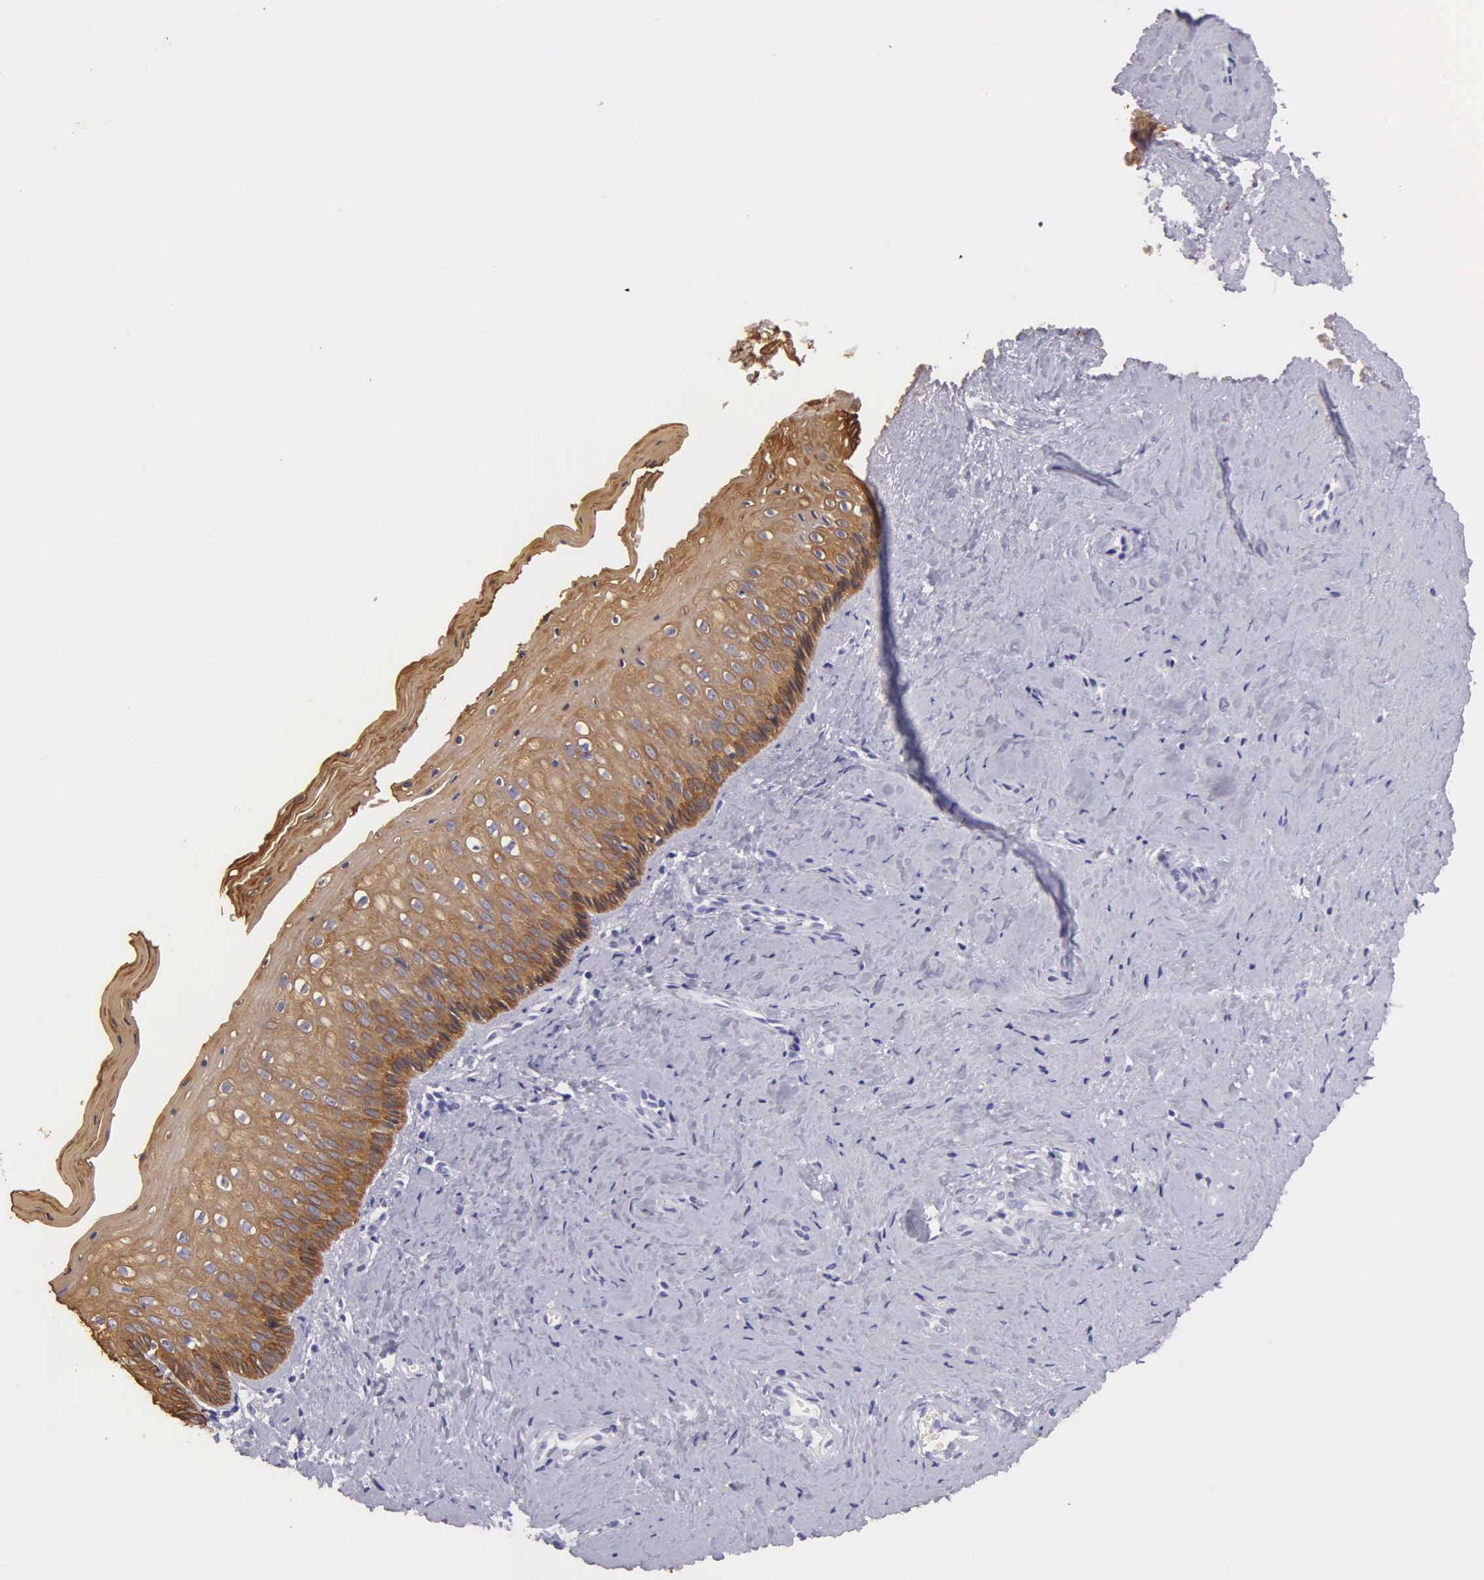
{"staining": {"intensity": "moderate", "quantity": ">75%", "location": "cytoplasmic/membranous"}, "tissue": "vagina", "cell_type": "Squamous epithelial cells", "image_type": "normal", "snomed": [{"axis": "morphology", "description": "Normal tissue, NOS"}, {"axis": "topography", "description": "Vagina"}], "caption": "The photomicrograph demonstrates staining of unremarkable vagina, revealing moderate cytoplasmic/membranous protein staining (brown color) within squamous epithelial cells.", "gene": "KRT14", "patient": {"sex": "female", "age": 46}}